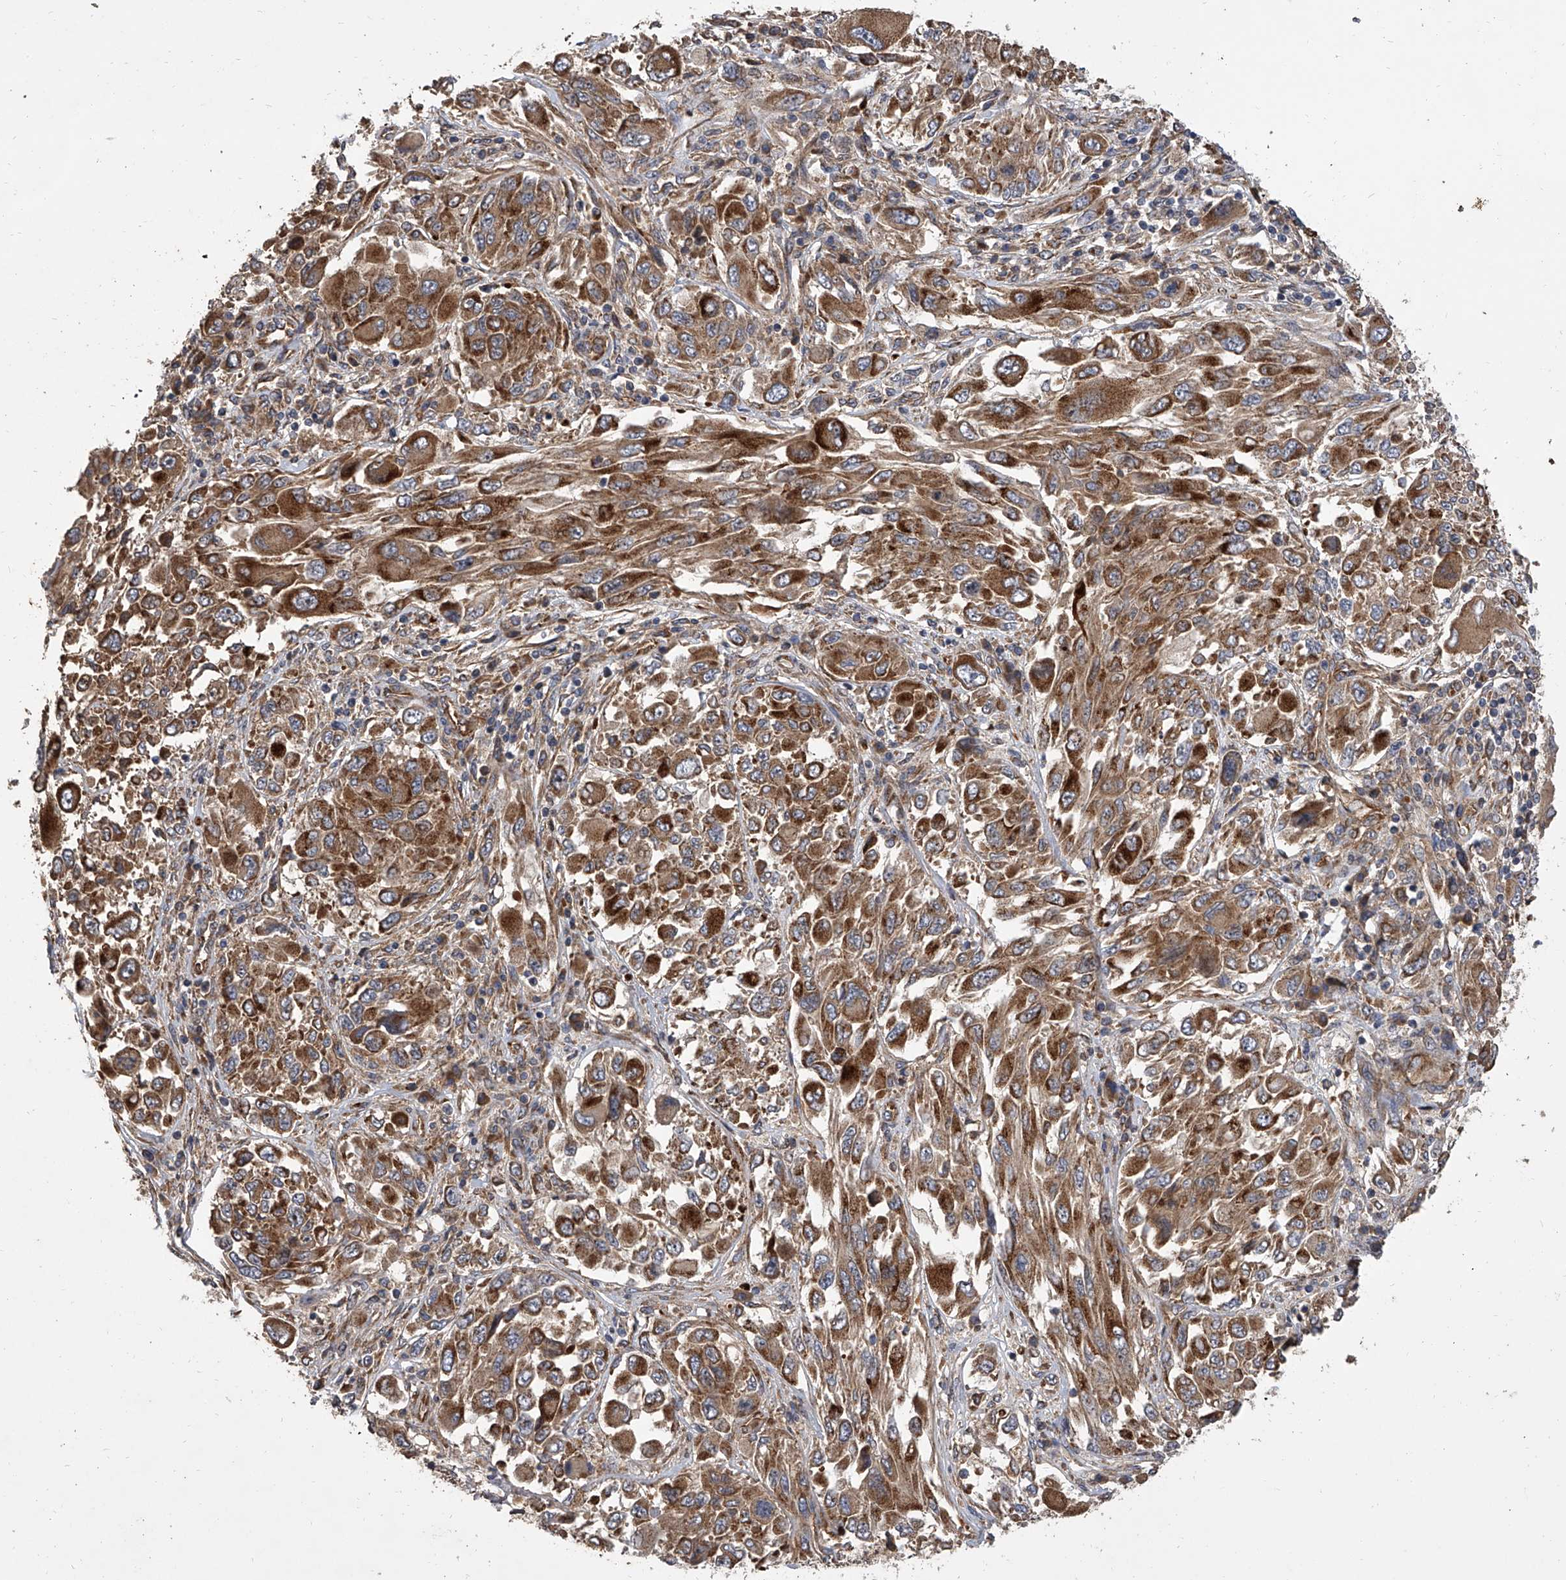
{"staining": {"intensity": "strong", "quantity": ">75%", "location": "cytoplasmic/membranous"}, "tissue": "melanoma", "cell_type": "Tumor cells", "image_type": "cancer", "snomed": [{"axis": "morphology", "description": "Malignant melanoma, NOS"}, {"axis": "topography", "description": "Skin"}], "caption": "Malignant melanoma stained for a protein (brown) exhibits strong cytoplasmic/membranous positive expression in about >75% of tumor cells.", "gene": "EXOC4", "patient": {"sex": "female", "age": 91}}